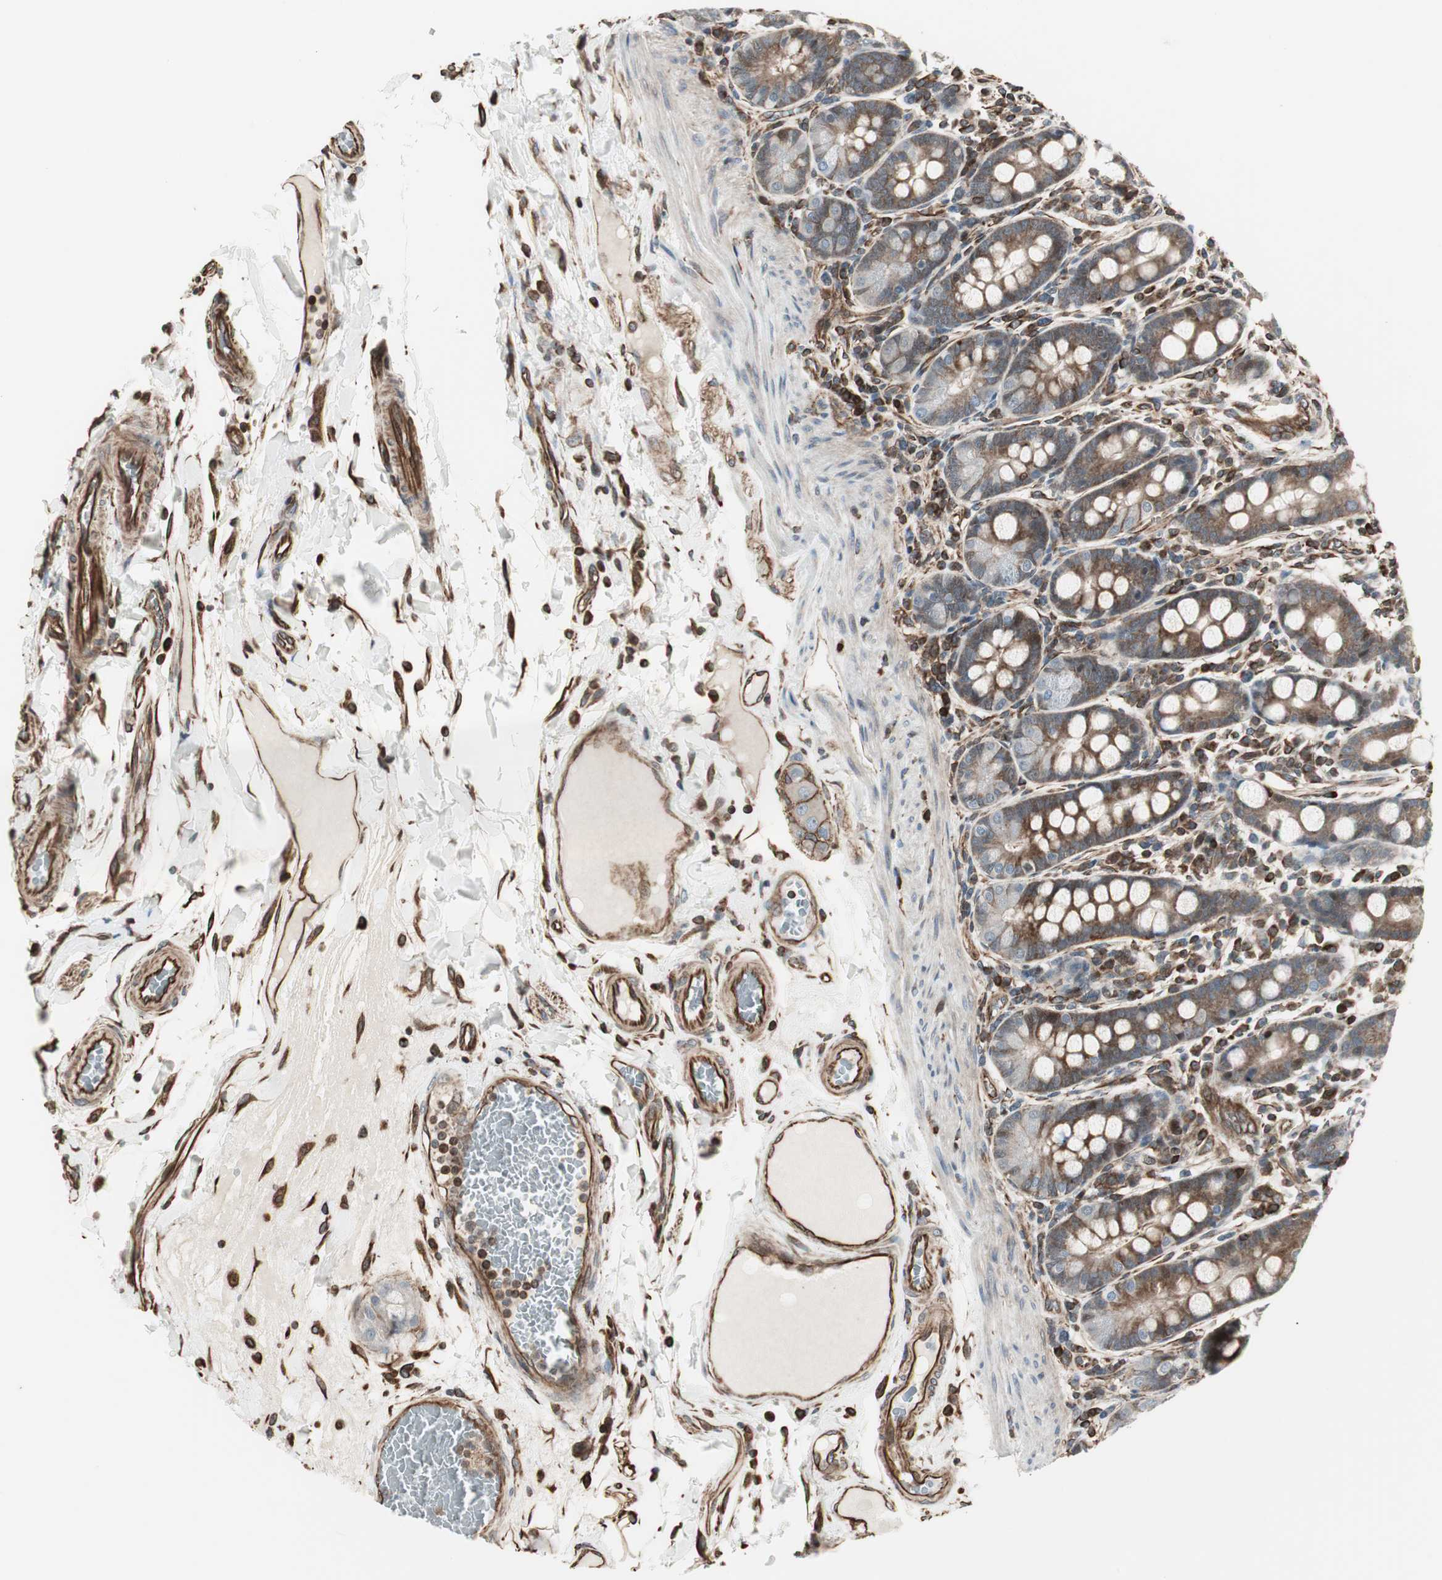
{"staining": {"intensity": "moderate", "quantity": ">75%", "location": "cytoplasmic/membranous"}, "tissue": "duodenum", "cell_type": "Glandular cells", "image_type": "normal", "snomed": [{"axis": "morphology", "description": "Normal tissue, NOS"}, {"axis": "topography", "description": "Duodenum"}], "caption": "Approximately >75% of glandular cells in benign duodenum display moderate cytoplasmic/membranous protein positivity as visualized by brown immunohistochemical staining.", "gene": "MAD2L2", "patient": {"sex": "male", "age": 50}}